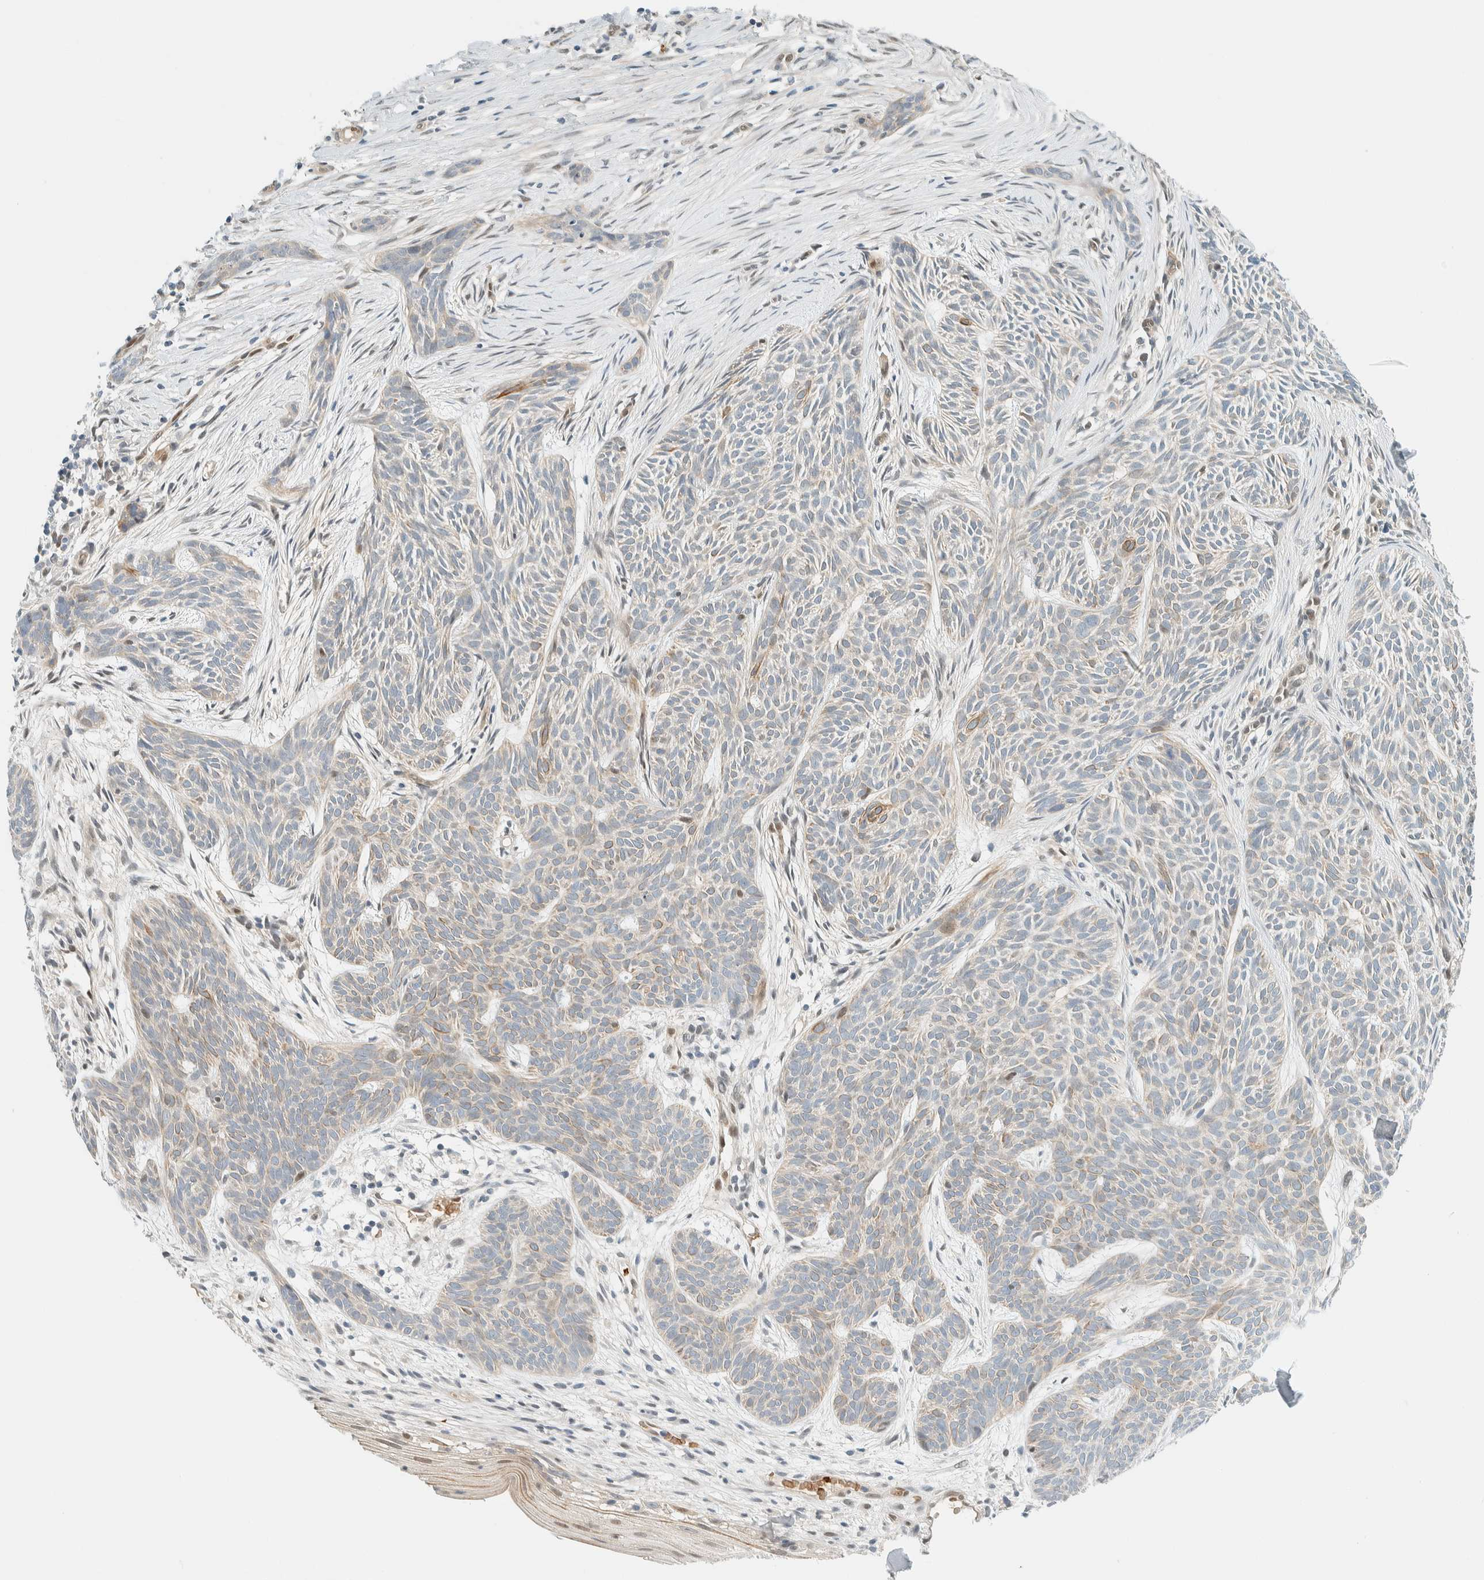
{"staining": {"intensity": "moderate", "quantity": "<25%", "location": "cytoplasmic/membranous"}, "tissue": "skin cancer", "cell_type": "Tumor cells", "image_type": "cancer", "snomed": [{"axis": "morphology", "description": "Basal cell carcinoma"}, {"axis": "topography", "description": "Skin"}], "caption": "Skin basal cell carcinoma stained with a brown dye demonstrates moderate cytoplasmic/membranous positive expression in approximately <25% of tumor cells.", "gene": "TSTD2", "patient": {"sex": "female", "age": 59}}